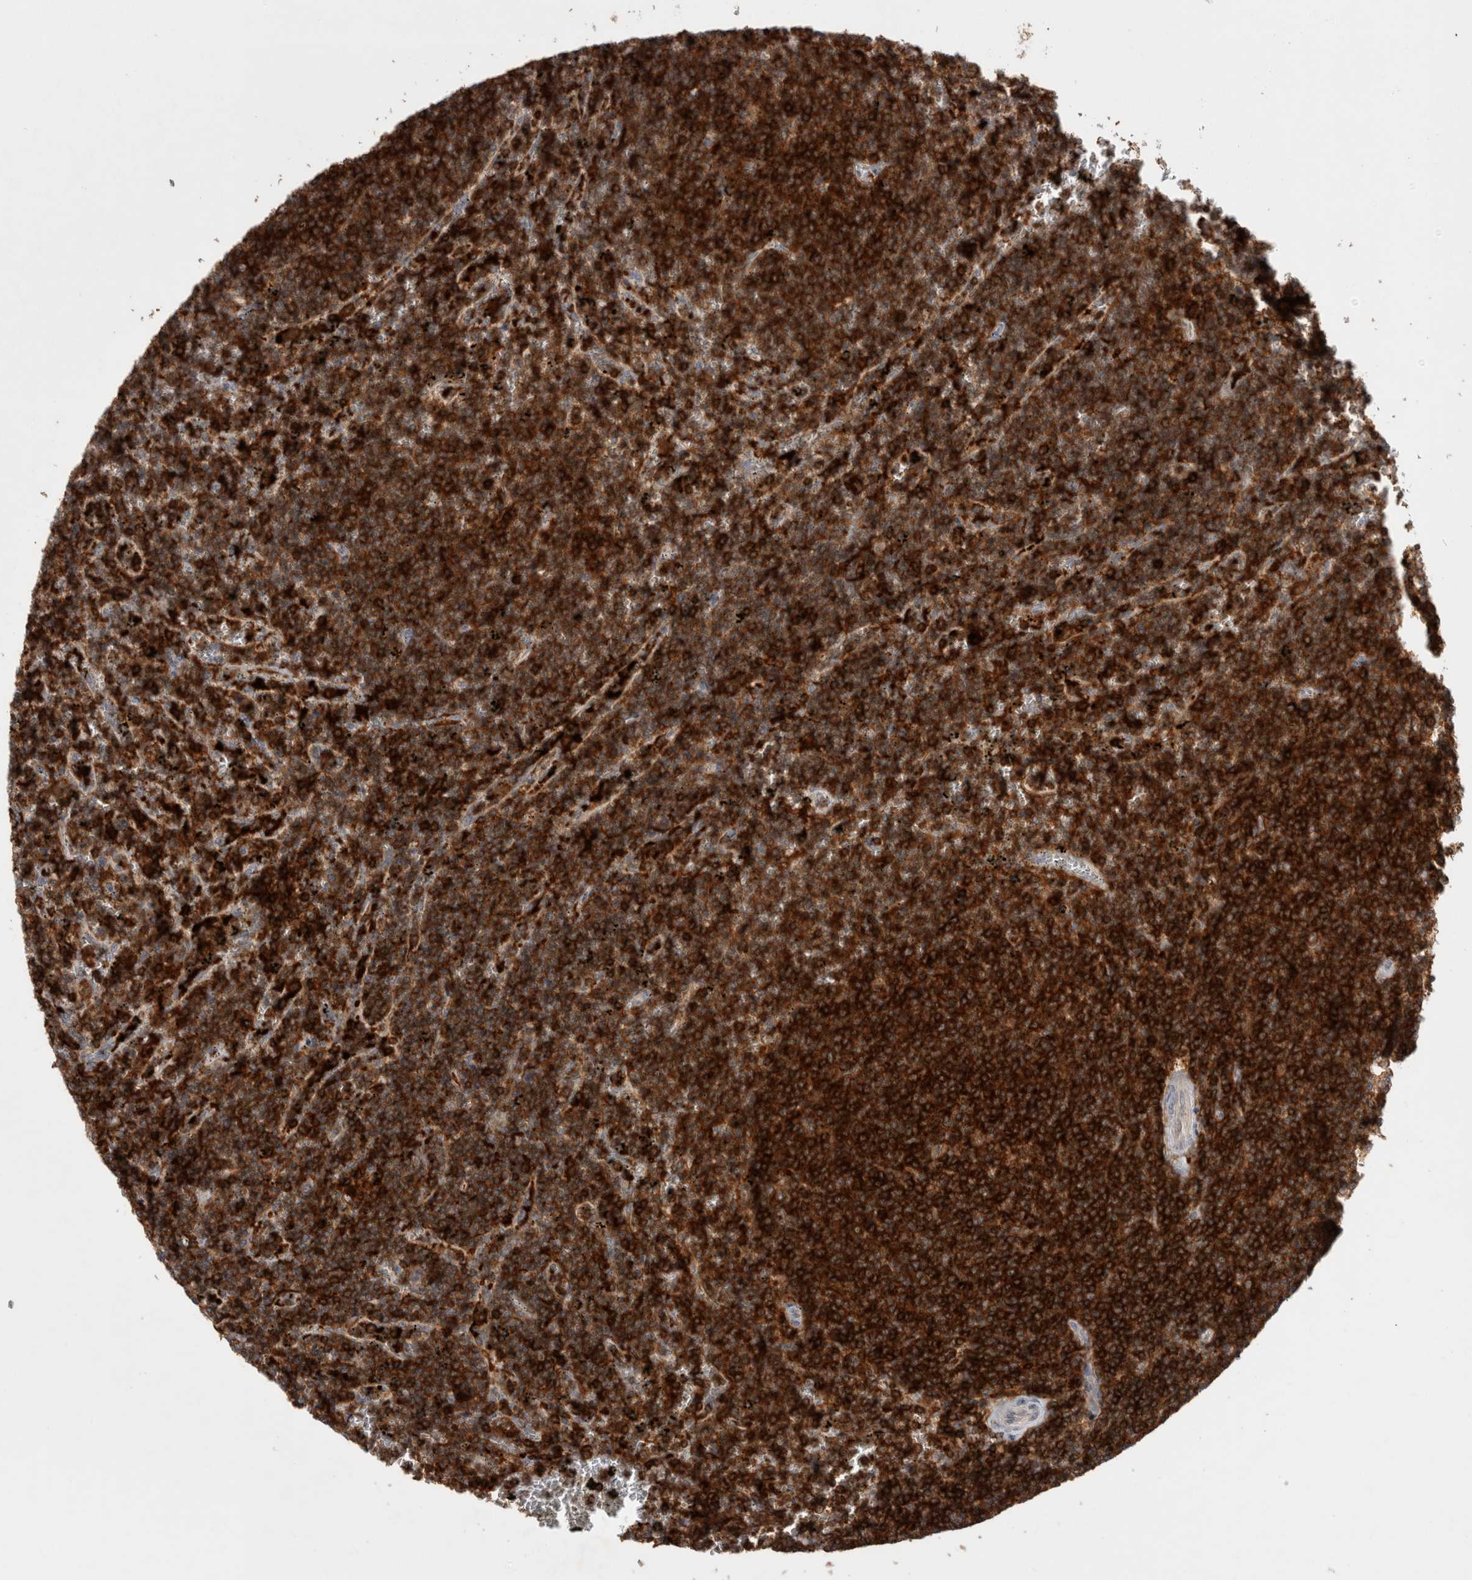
{"staining": {"intensity": "strong", "quantity": ">75%", "location": "cytoplasmic/membranous"}, "tissue": "lymphoma", "cell_type": "Tumor cells", "image_type": "cancer", "snomed": [{"axis": "morphology", "description": "Malignant lymphoma, non-Hodgkin's type, Low grade"}, {"axis": "topography", "description": "Spleen"}], "caption": "Immunohistochemistry image of low-grade malignant lymphoma, non-Hodgkin's type stained for a protein (brown), which reveals high levels of strong cytoplasmic/membranous staining in about >75% of tumor cells.", "gene": "GFRA2", "patient": {"sex": "female", "age": 50}}